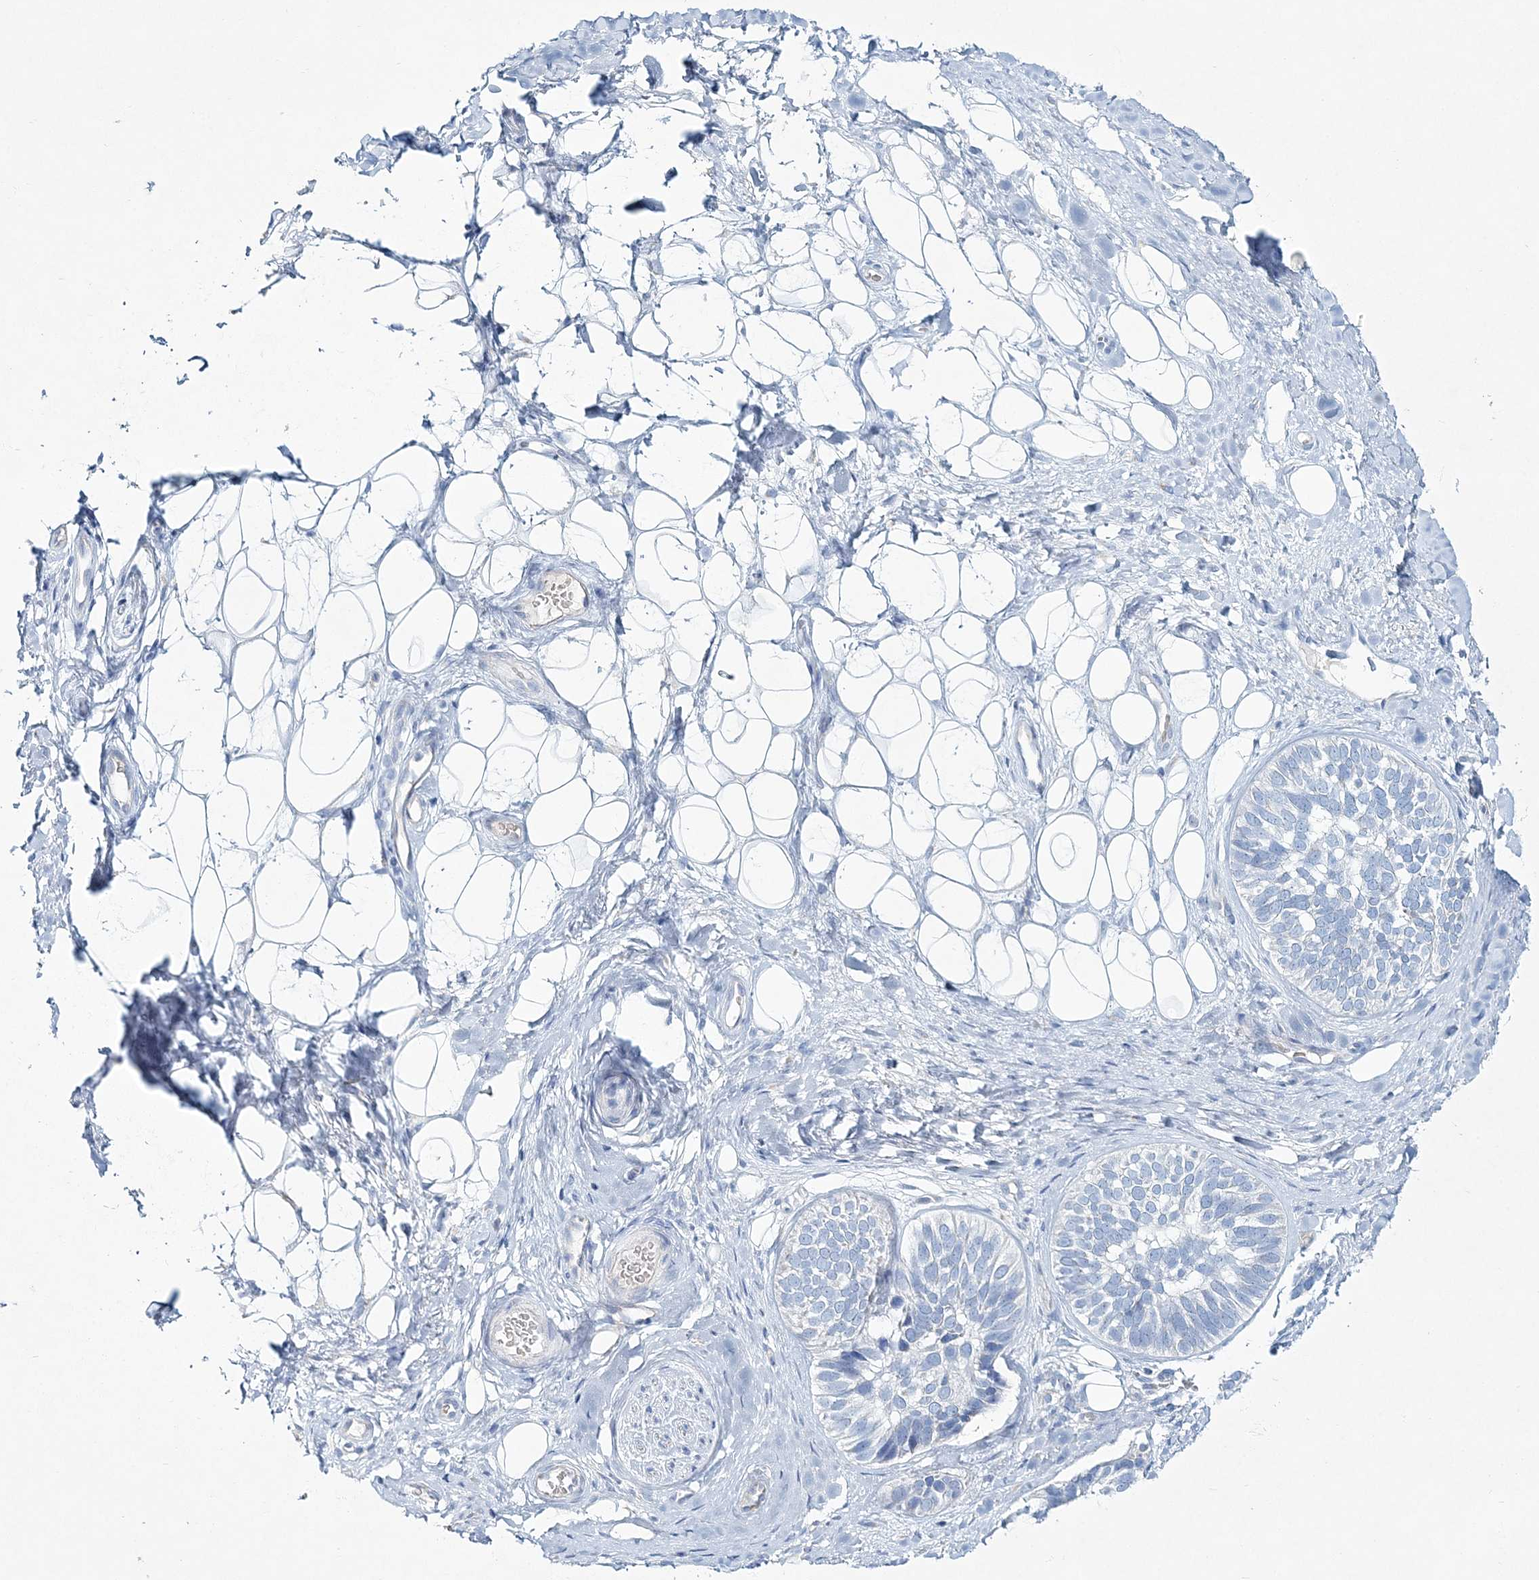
{"staining": {"intensity": "negative", "quantity": "none", "location": "none"}, "tissue": "skin cancer", "cell_type": "Tumor cells", "image_type": "cancer", "snomed": [{"axis": "morphology", "description": "Basal cell carcinoma"}, {"axis": "topography", "description": "Skin"}], "caption": "Immunohistochemical staining of human basal cell carcinoma (skin) reveals no significant staining in tumor cells.", "gene": "ADGRL1", "patient": {"sex": "male", "age": 62}}